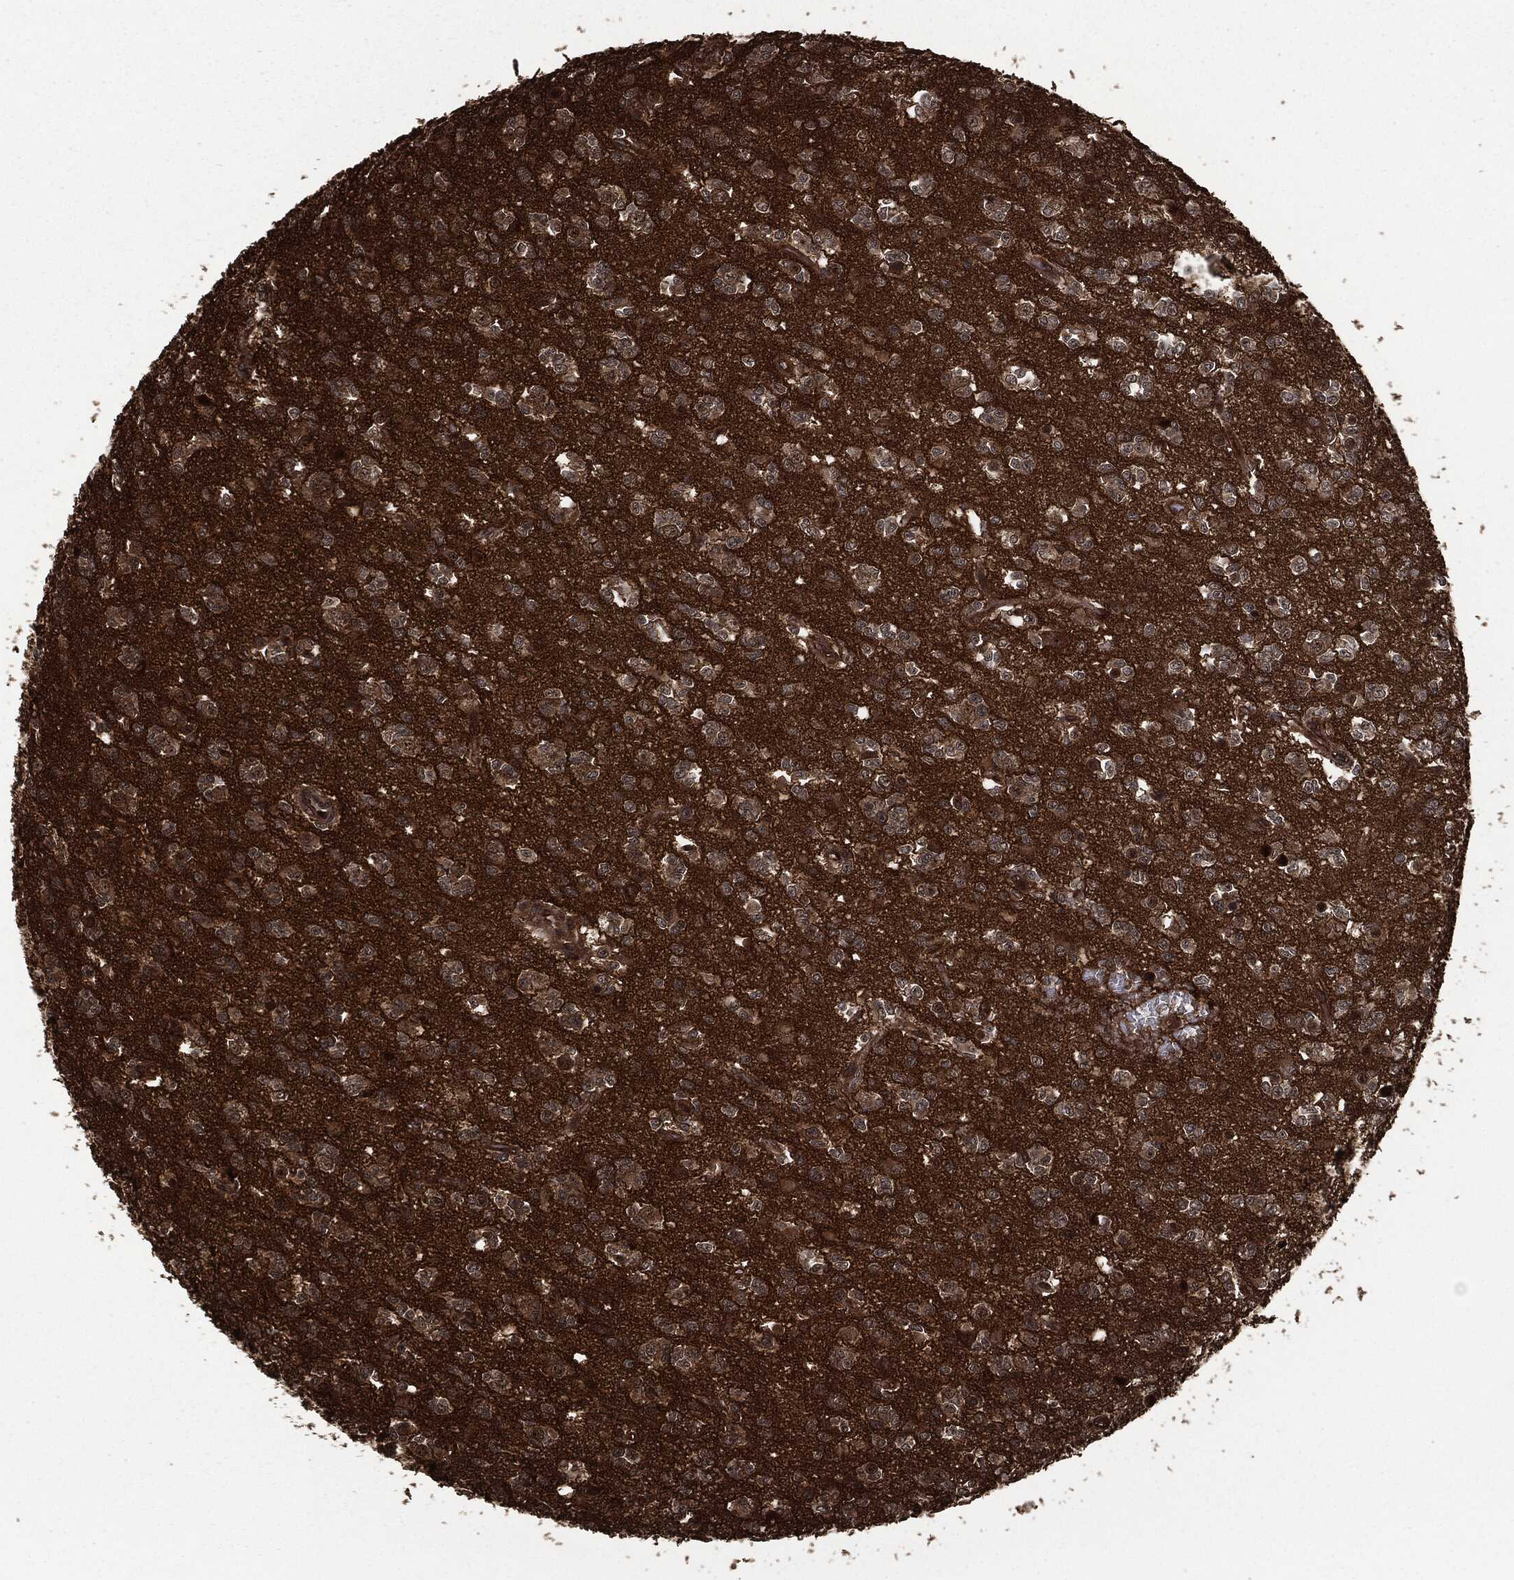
{"staining": {"intensity": "negative", "quantity": "none", "location": "none"}, "tissue": "glioma", "cell_type": "Tumor cells", "image_type": "cancer", "snomed": [{"axis": "morphology", "description": "Glioma, malignant, Low grade"}, {"axis": "topography", "description": "Brain"}], "caption": "Image shows no protein positivity in tumor cells of glioma tissue.", "gene": "HRAS", "patient": {"sex": "female", "age": 45}}